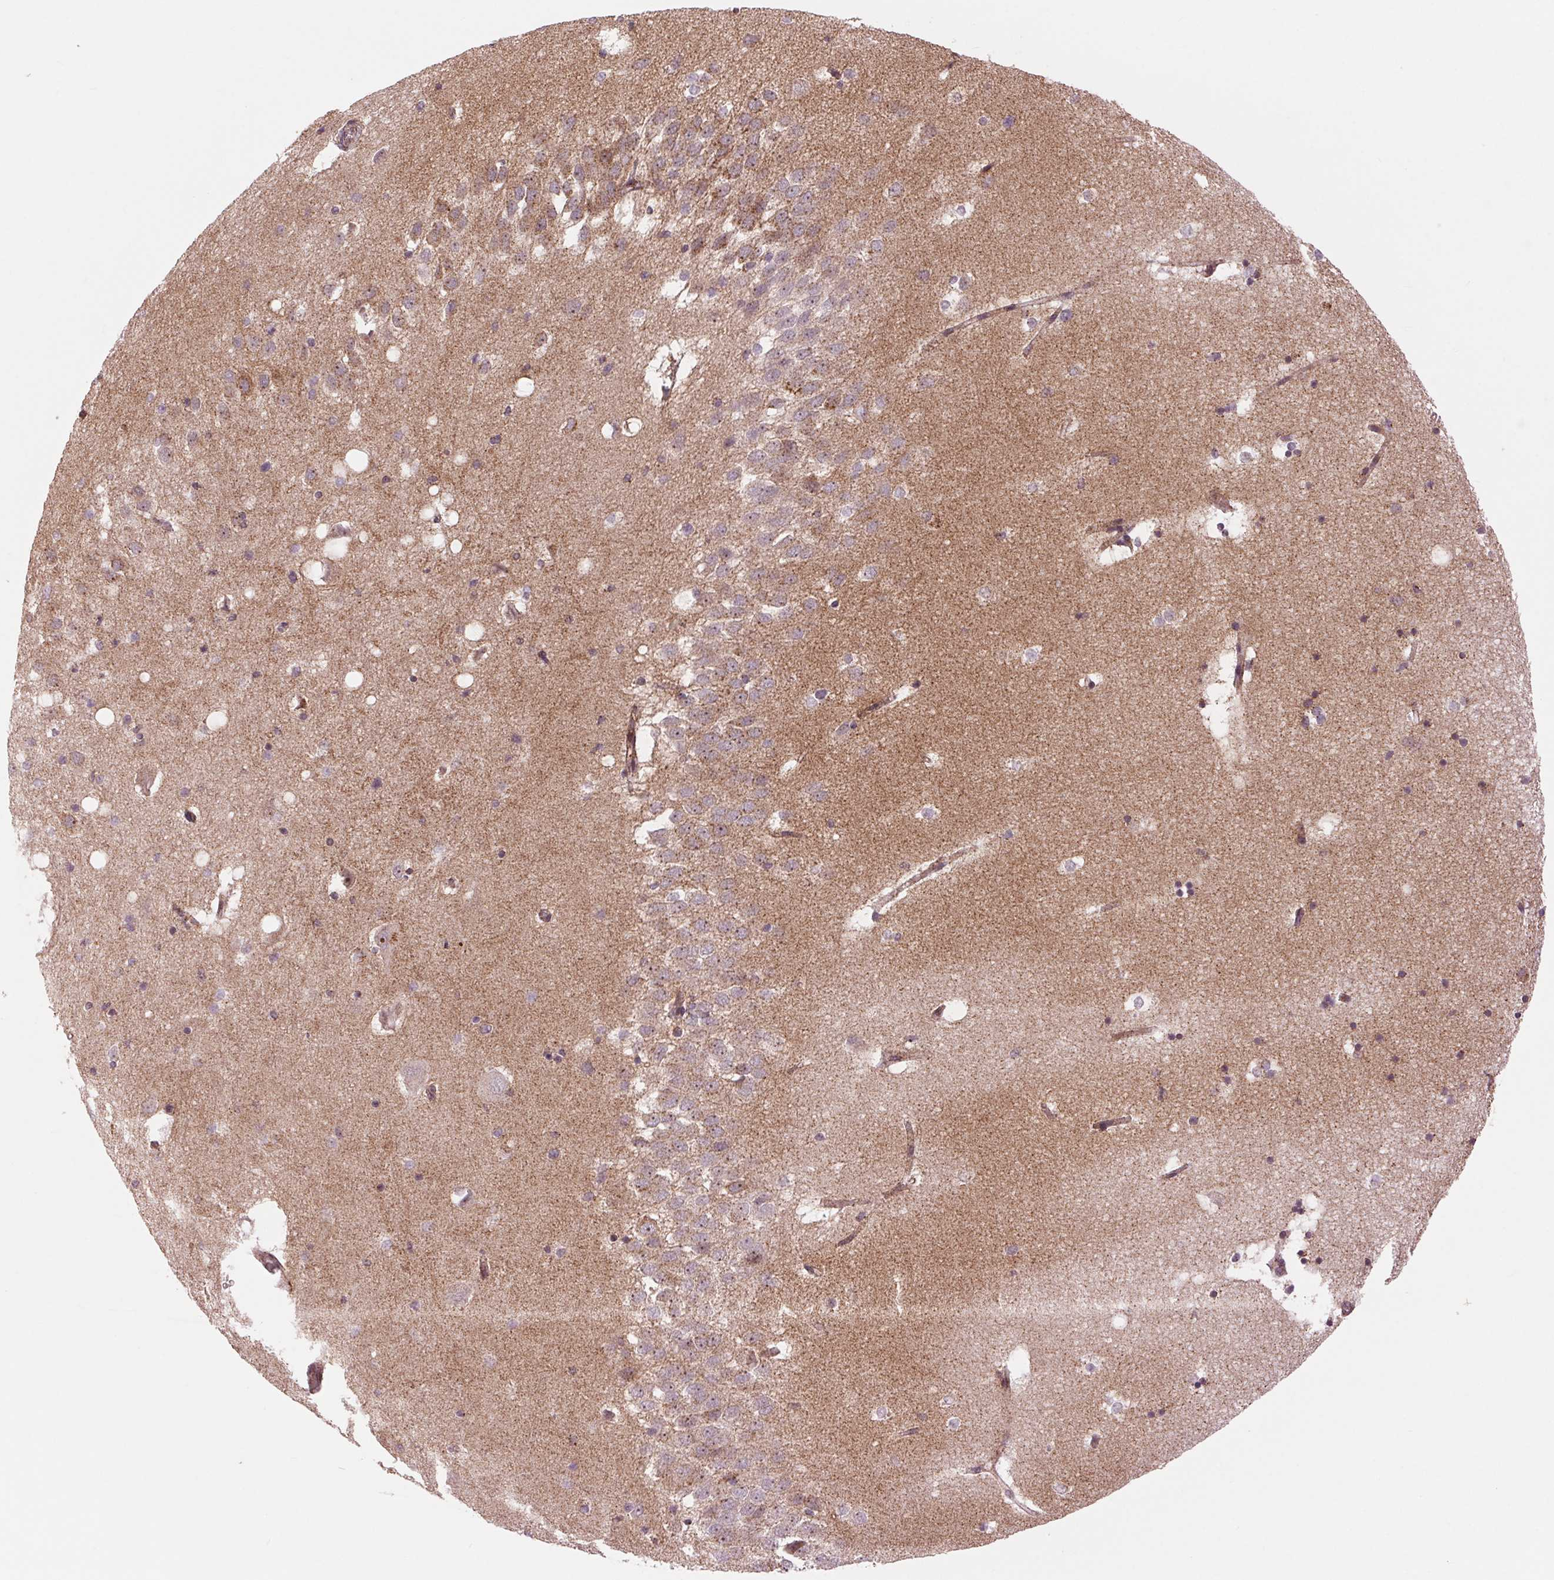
{"staining": {"intensity": "weak", "quantity": "<25%", "location": "cytoplasmic/membranous,nuclear"}, "tissue": "hippocampus", "cell_type": "Glial cells", "image_type": "normal", "snomed": [{"axis": "morphology", "description": "Normal tissue, NOS"}, {"axis": "topography", "description": "Hippocampus"}], "caption": "The histopathology image reveals no staining of glial cells in benign hippocampus.", "gene": "CHMP4B", "patient": {"sex": "male", "age": 58}}